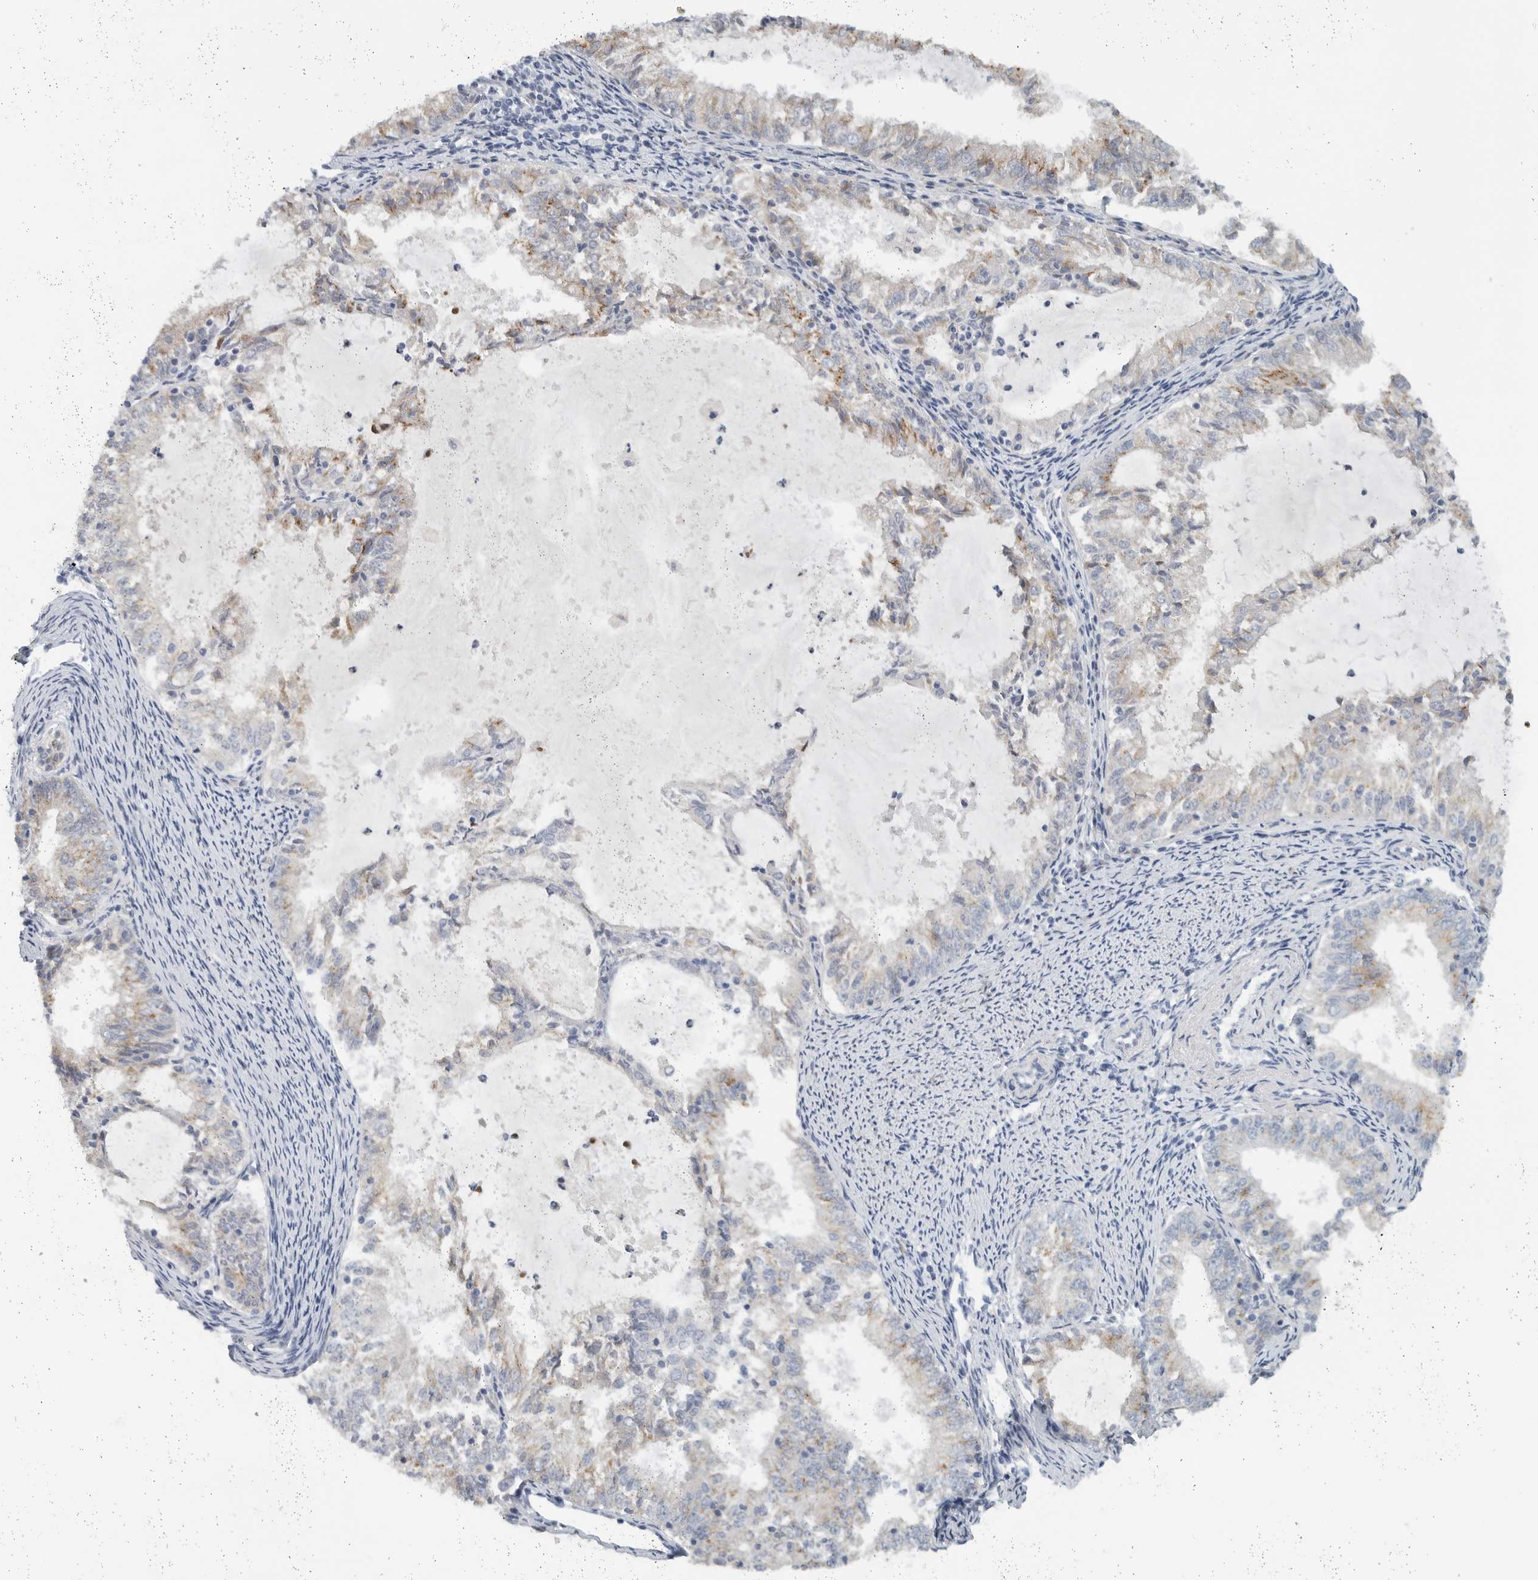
{"staining": {"intensity": "weak", "quantity": "<25%", "location": "cytoplasmic/membranous"}, "tissue": "endometrial cancer", "cell_type": "Tumor cells", "image_type": "cancer", "snomed": [{"axis": "morphology", "description": "Adenocarcinoma, NOS"}, {"axis": "topography", "description": "Endometrium"}], "caption": "Endometrial cancer was stained to show a protein in brown. There is no significant staining in tumor cells.", "gene": "PAM", "patient": {"sex": "female", "age": 57}}